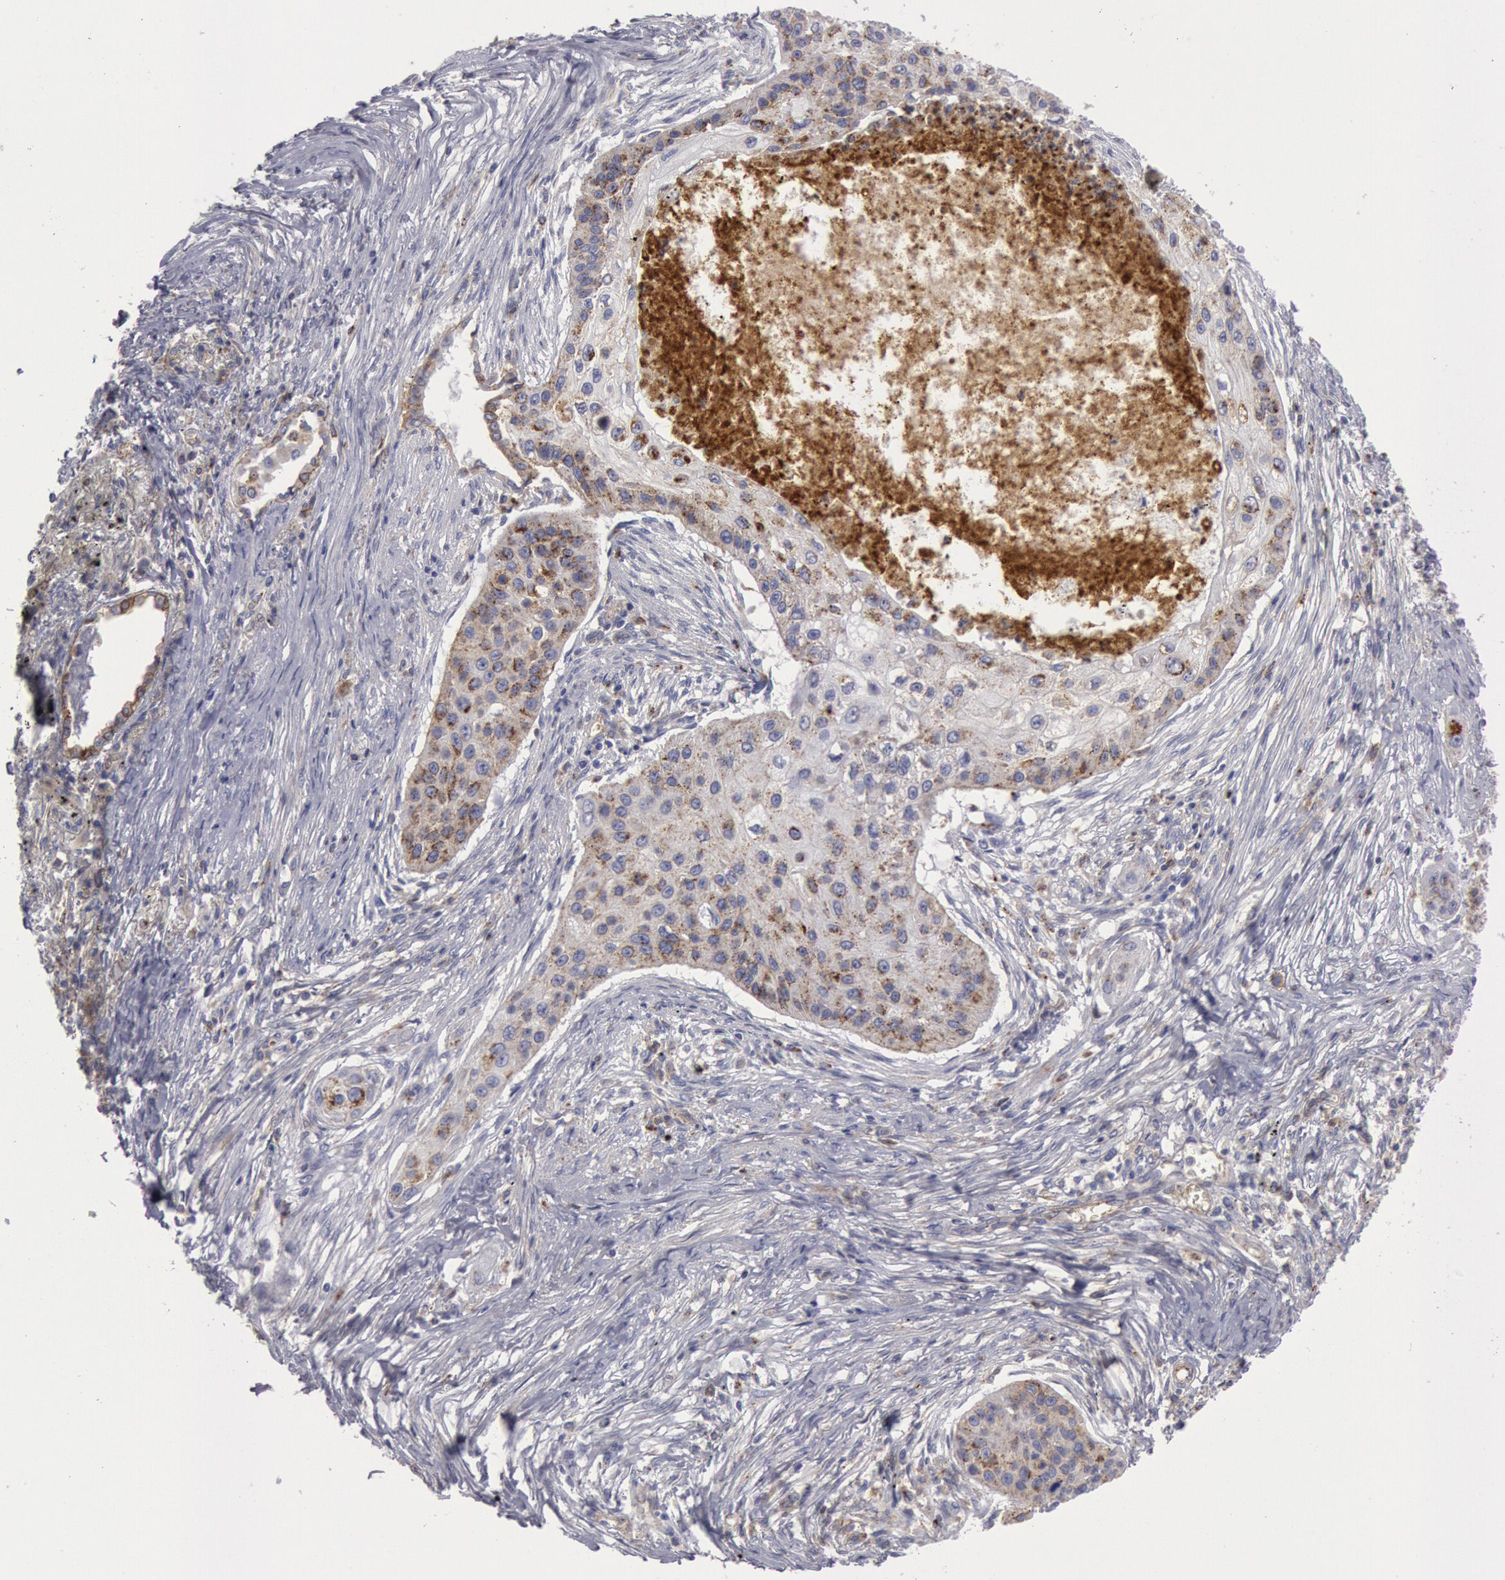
{"staining": {"intensity": "weak", "quantity": "<25%", "location": "cytoplasmic/membranous"}, "tissue": "lung cancer", "cell_type": "Tumor cells", "image_type": "cancer", "snomed": [{"axis": "morphology", "description": "Squamous cell carcinoma, NOS"}, {"axis": "topography", "description": "Lung"}], "caption": "Tumor cells are negative for protein expression in human squamous cell carcinoma (lung).", "gene": "FLOT1", "patient": {"sex": "male", "age": 71}}